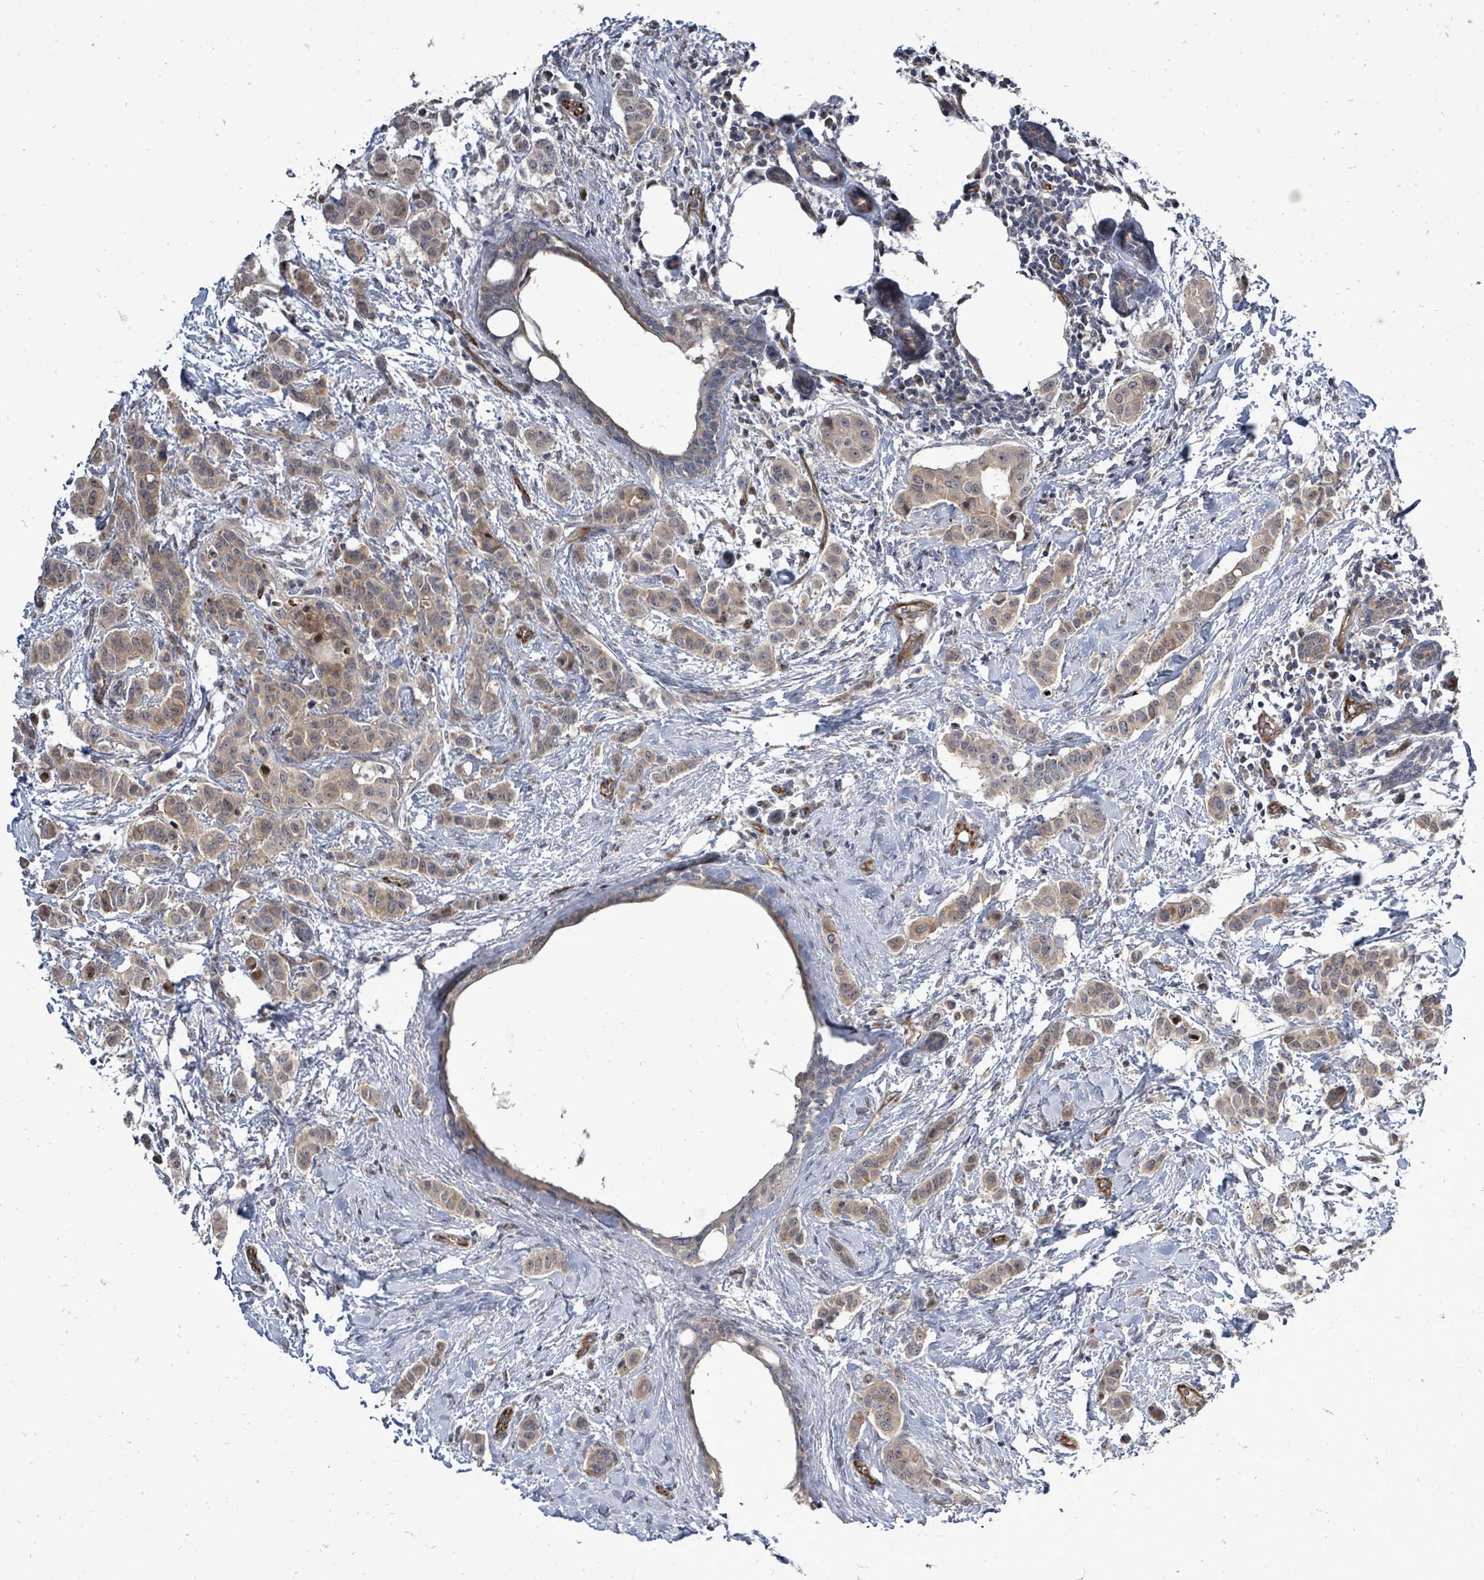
{"staining": {"intensity": "weak", "quantity": ">75%", "location": "cytoplasmic/membranous"}, "tissue": "breast cancer", "cell_type": "Tumor cells", "image_type": "cancer", "snomed": [{"axis": "morphology", "description": "Duct carcinoma"}, {"axis": "topography", "description": "Breast"}], "caption": "The photomicrograph reveals staining of breast cancer, revealing weak cytoplasmic/membranous protein staining (brown color) within tumor cells.", "gene": "RALGAPB", "patient": {"sex": "female", "age": 40}}